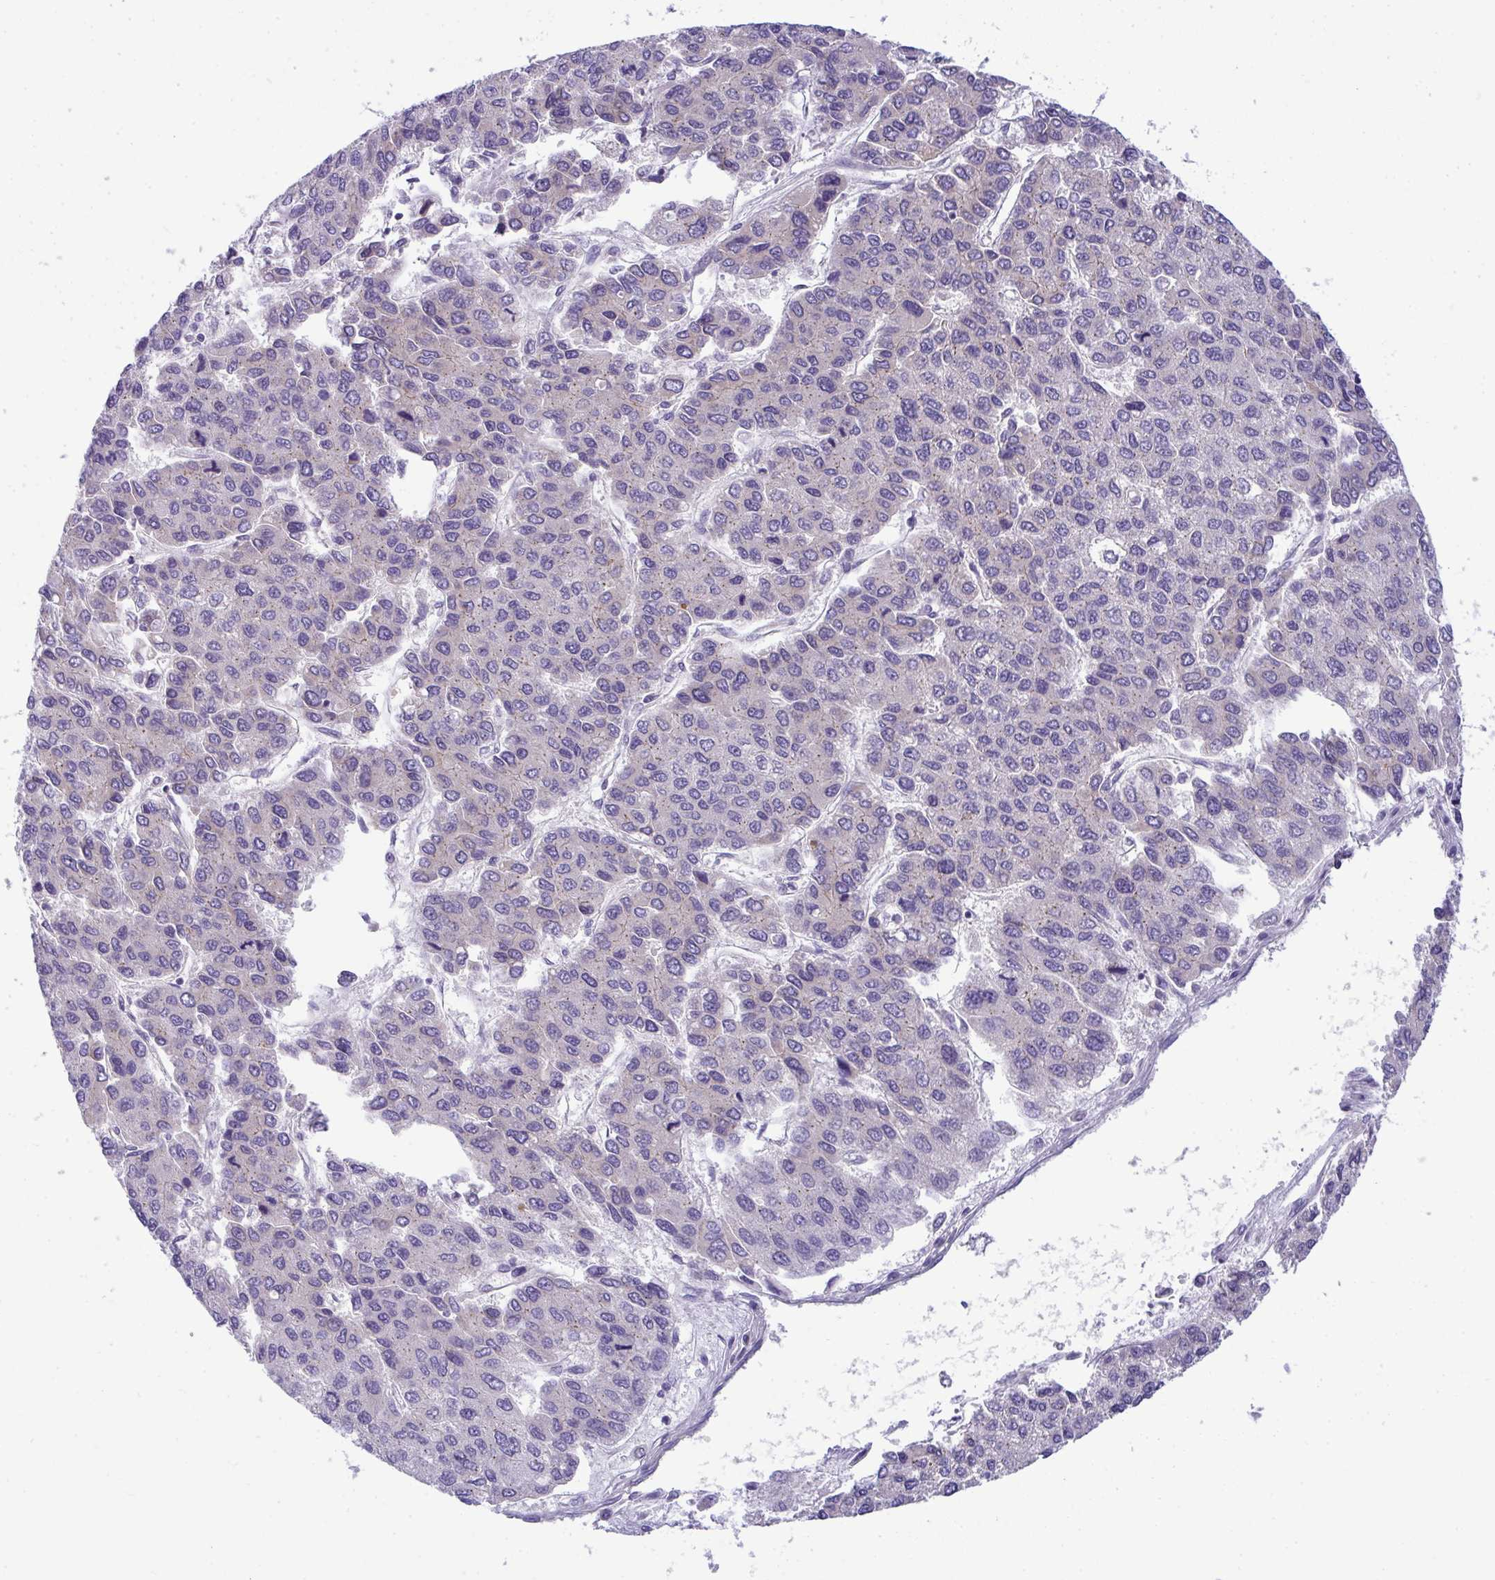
{"staining": {"intensity": "negative", "quantity": "none", "location": "none"}, "tissue": "liver cancer", "cell_type": "Tumor cells", "image_type": "cancer", "snomed": [{"axis": "morphology", "description": "Carcinoma, Hepatocellular, NOS"}, {"axis": "topography", "description": "Liver"}], "caption": "The image exhibits no staining of tumor cells in hepatocellular carcinoma (liver).", "gene": "PLA2G12B", "patient": {"sex": "female", "age": 66}}